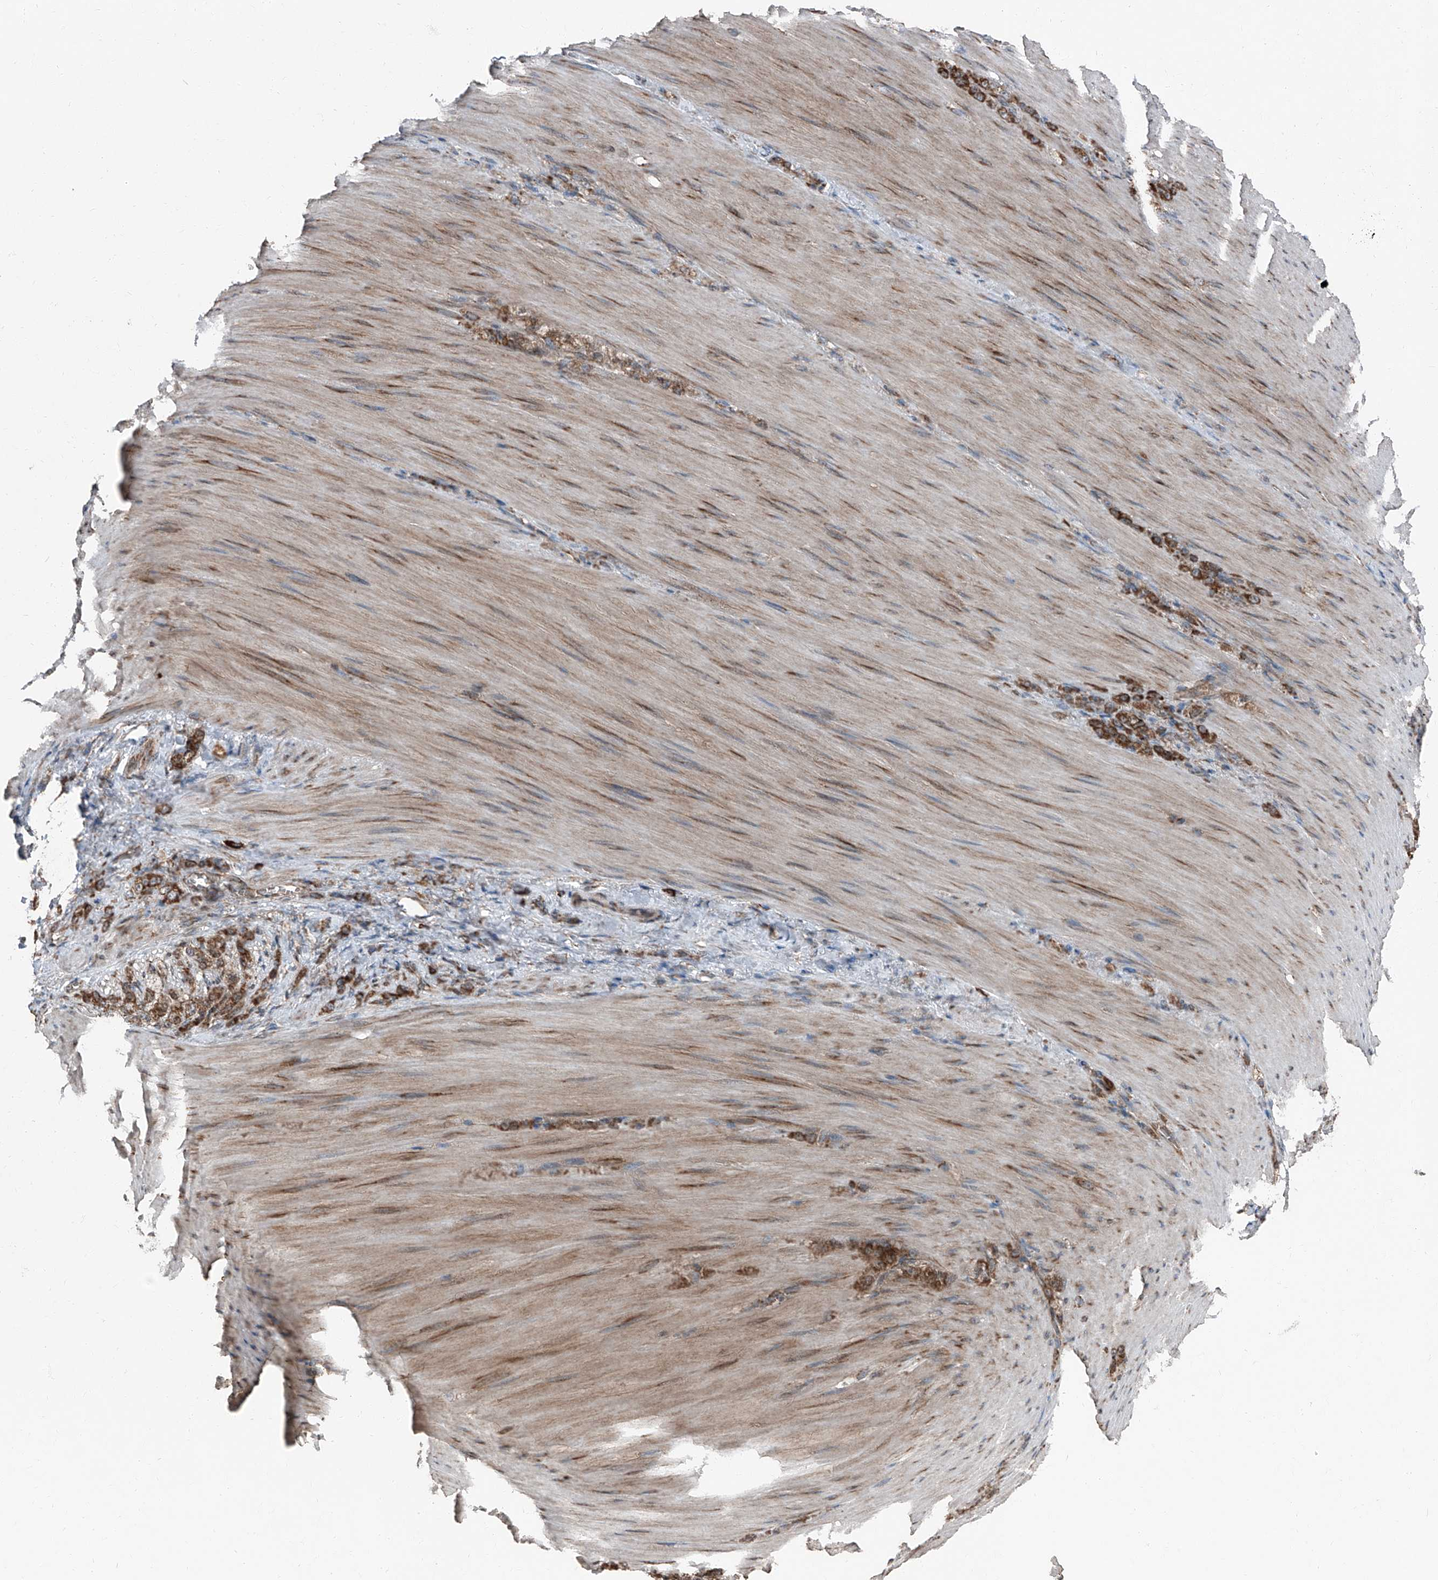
{"staining": {"intensity": "strong", "quantity": ">75%", "location": "cytoplasmic/membranous"}, "tissue": "stomach cancer", "cell_type": "Tumor cells", "image_type": "cancer", "snomed": [{"axis": "morphology", "description": "Normal tissue, NOS"}, {"axis": "morphology", "description": "Adenocarcinoma, NOS"}, {"axis": "topography", "description": "Stomach"}], "caption": "There is high levels of strong cytoplasmic/membranous staining in tumor cells of stomach cancer, as demonstrated by immunohistochemical staining (brown color).", "gene": "LIMK1", "patient": {"sex": "male", "age": 82}}